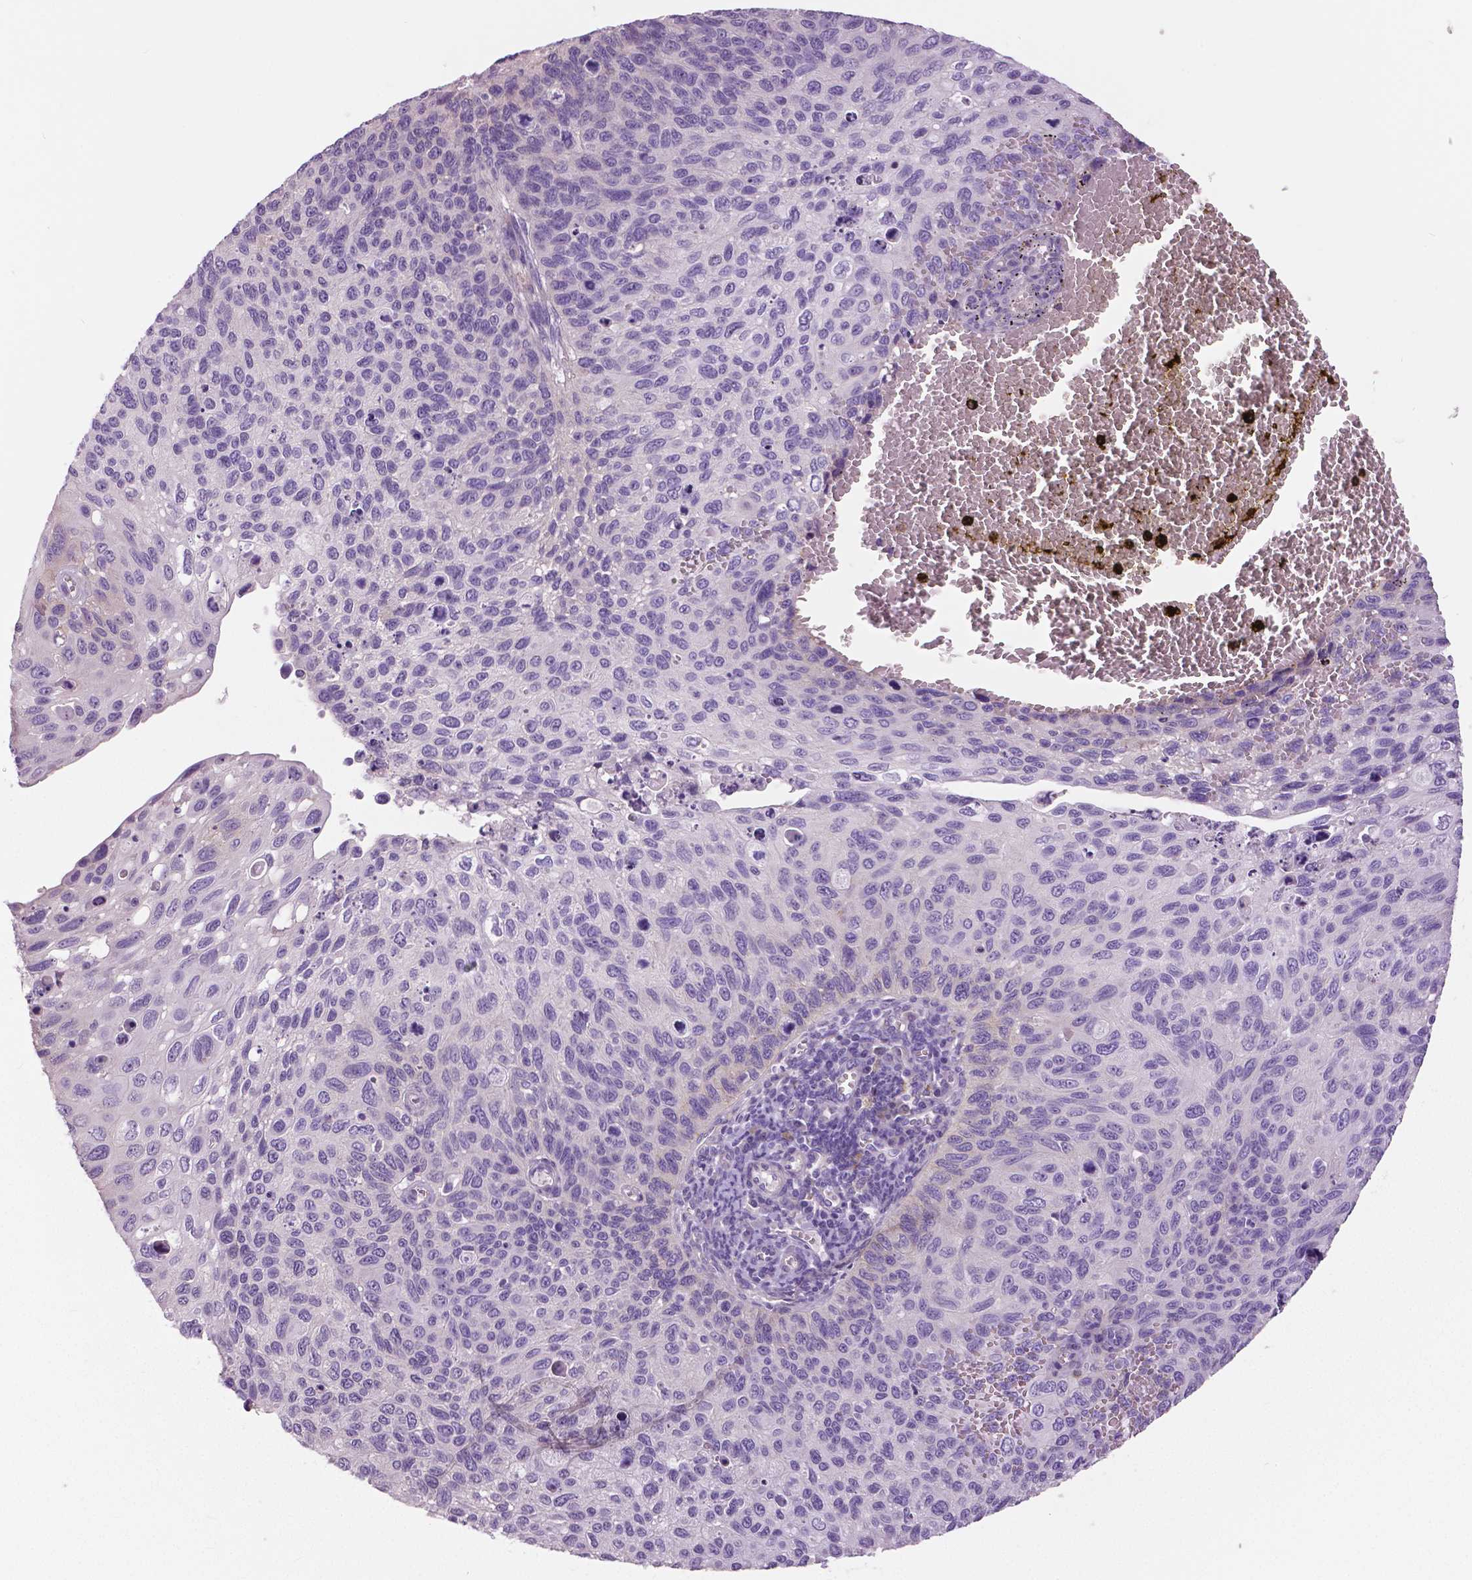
{"staining": {"intensity": "negative", "quantity": "none", "location": "none"}, "tissue": "cervical cancer", "cell_type": "Tumor cells", "image_type": "cancer", "snomed": [{"axis": "morphology", "description": "Squamous cell carcinoma, NOS"}, {"axis": "topography", "description": "Cervix"}], "caption": "The photomicrograph displays no significant staining in tumor cells of cervical cancer (squamous cell carcinoma).", "gene": "SERPINI1", "patient": {"sex": "female", "age": 70}}